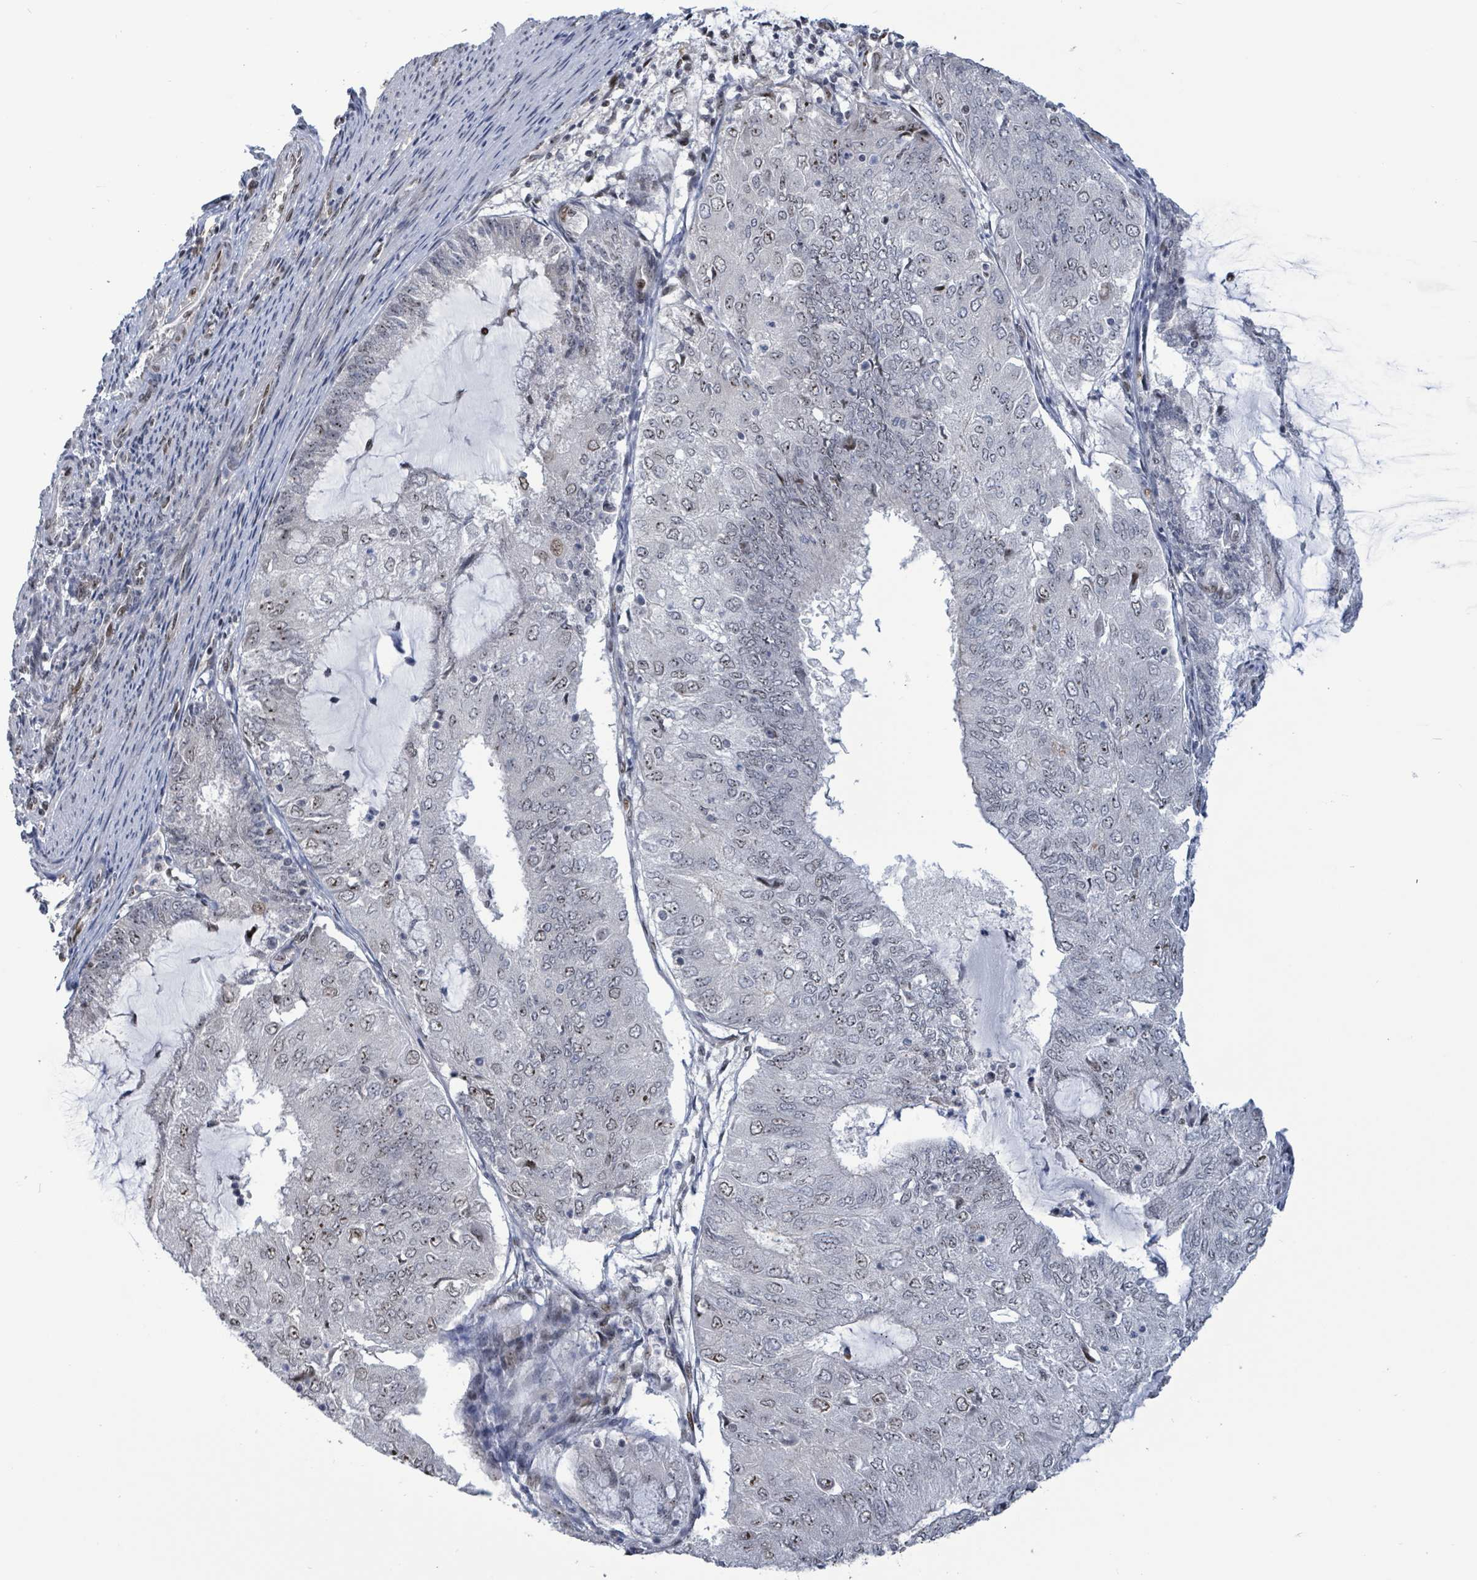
{"staining": {"intensity": "weak", "quantity": ">75%", "location": "nuclear"}, "tissue": "endometrial cancer", "cell_type": "Tumor cells", "image_type": "cancer", "snomed": [{"axis": "morphology", "description": "Adenocarcinoma, NOS"}, {"axis": "topography", "description": "Endometrium"}], "caption": "A brown stain highlights weak nuclear expression of a protein in endometrial cancer tumor cells. Using DAB (brown) and hematoxylin (blue) stains, captured at high magnification using brightfield microscopy.", "gene": "RRN3", "patient": {"sex": "female", "age": 81}}